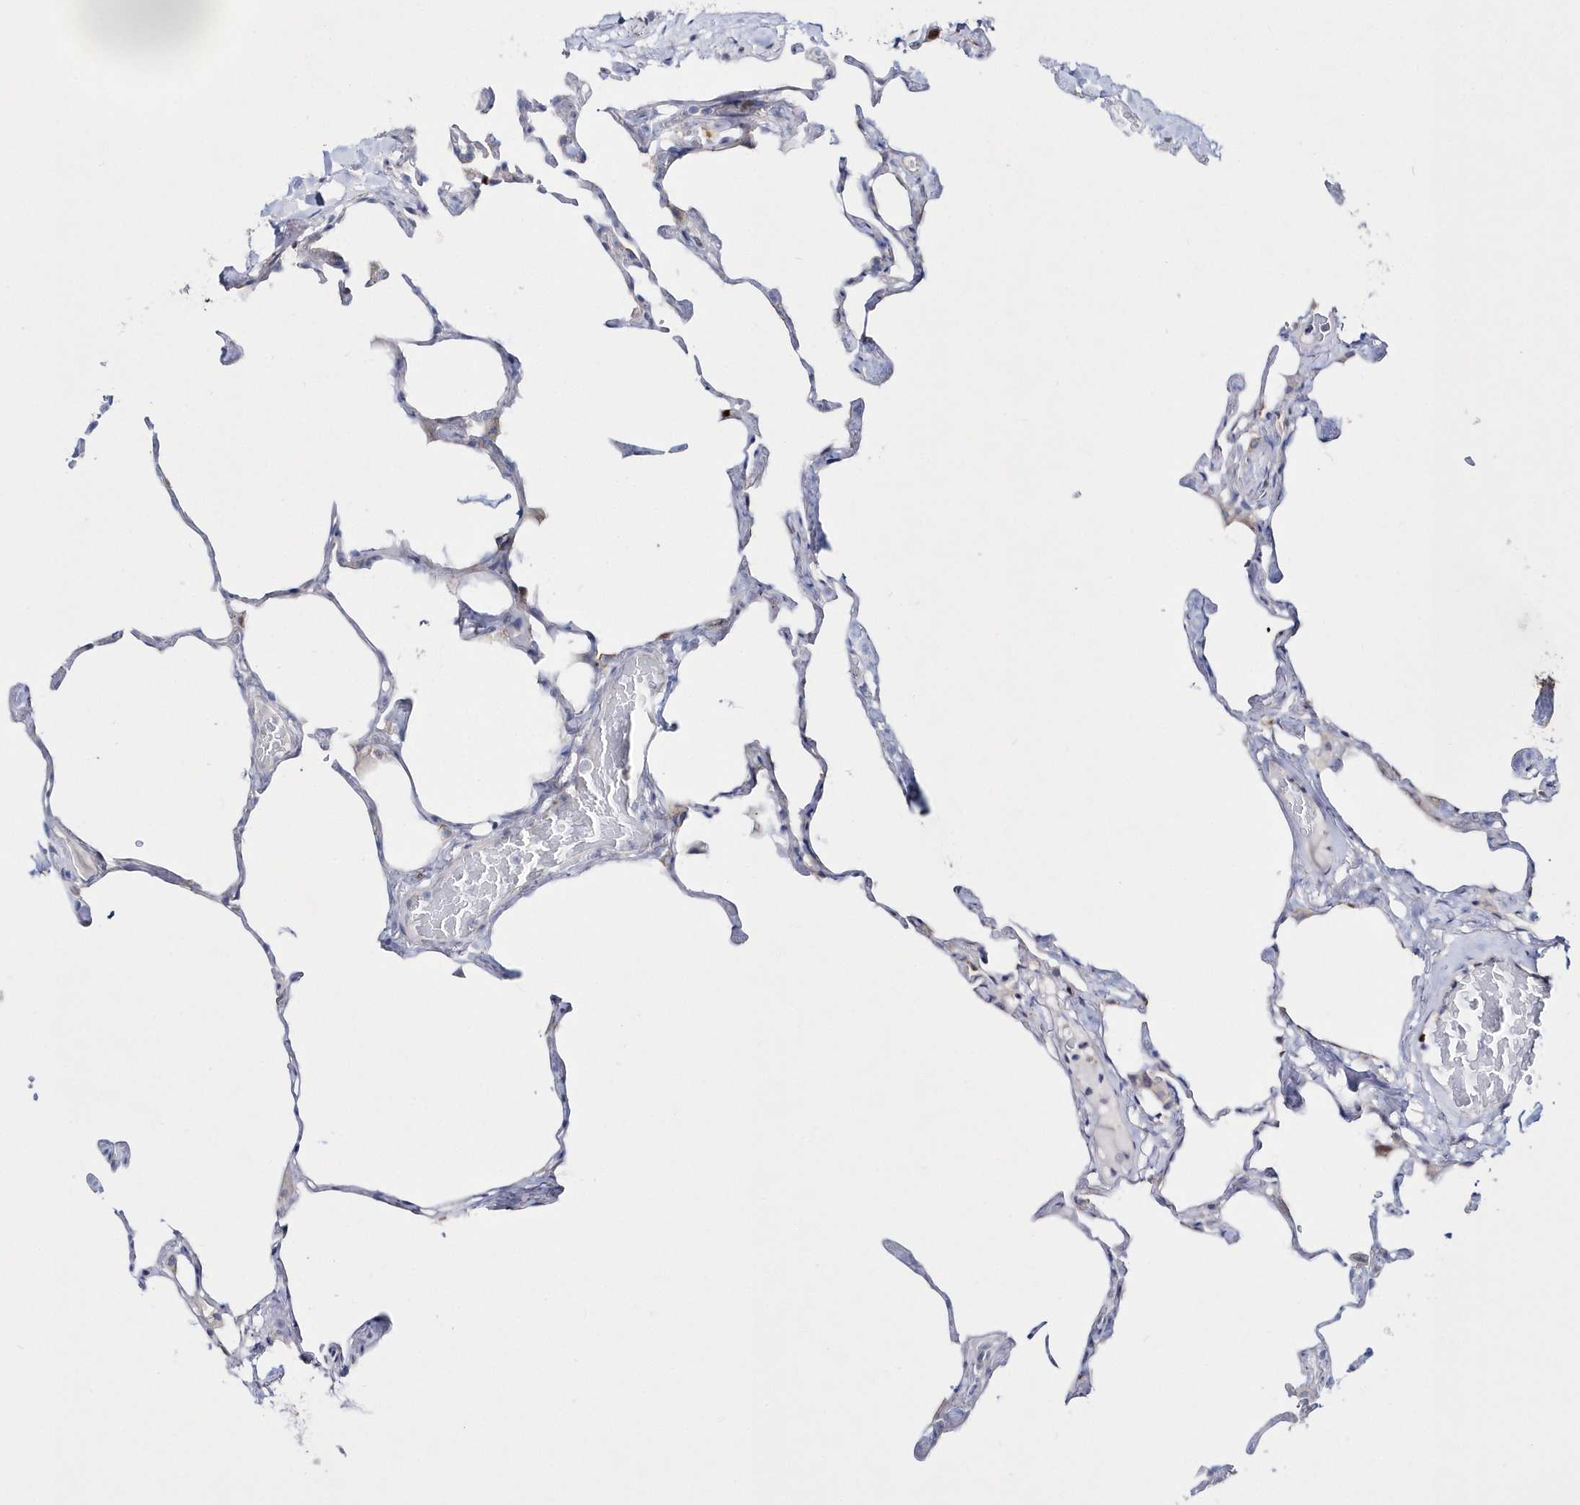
{"staining": {"intensity": "weak", "quantity": "<25%", "location": "cytoplasmic/membranous"}, "tissue": "lung", "cell_type": "Alveolar cells", "image_type": "normal", "snomed": [{"axis": "morphology", "description": "Normal tissue, NOS"}, {"axis": "topography", "description": "Lung"}], "caption": "IHC micrograph of benign lung: lung stained with DAB shows no significant protein expression in alveolar cells.", "gene": "TMCO6", "patient": {"sex": "male", "age": 65}}